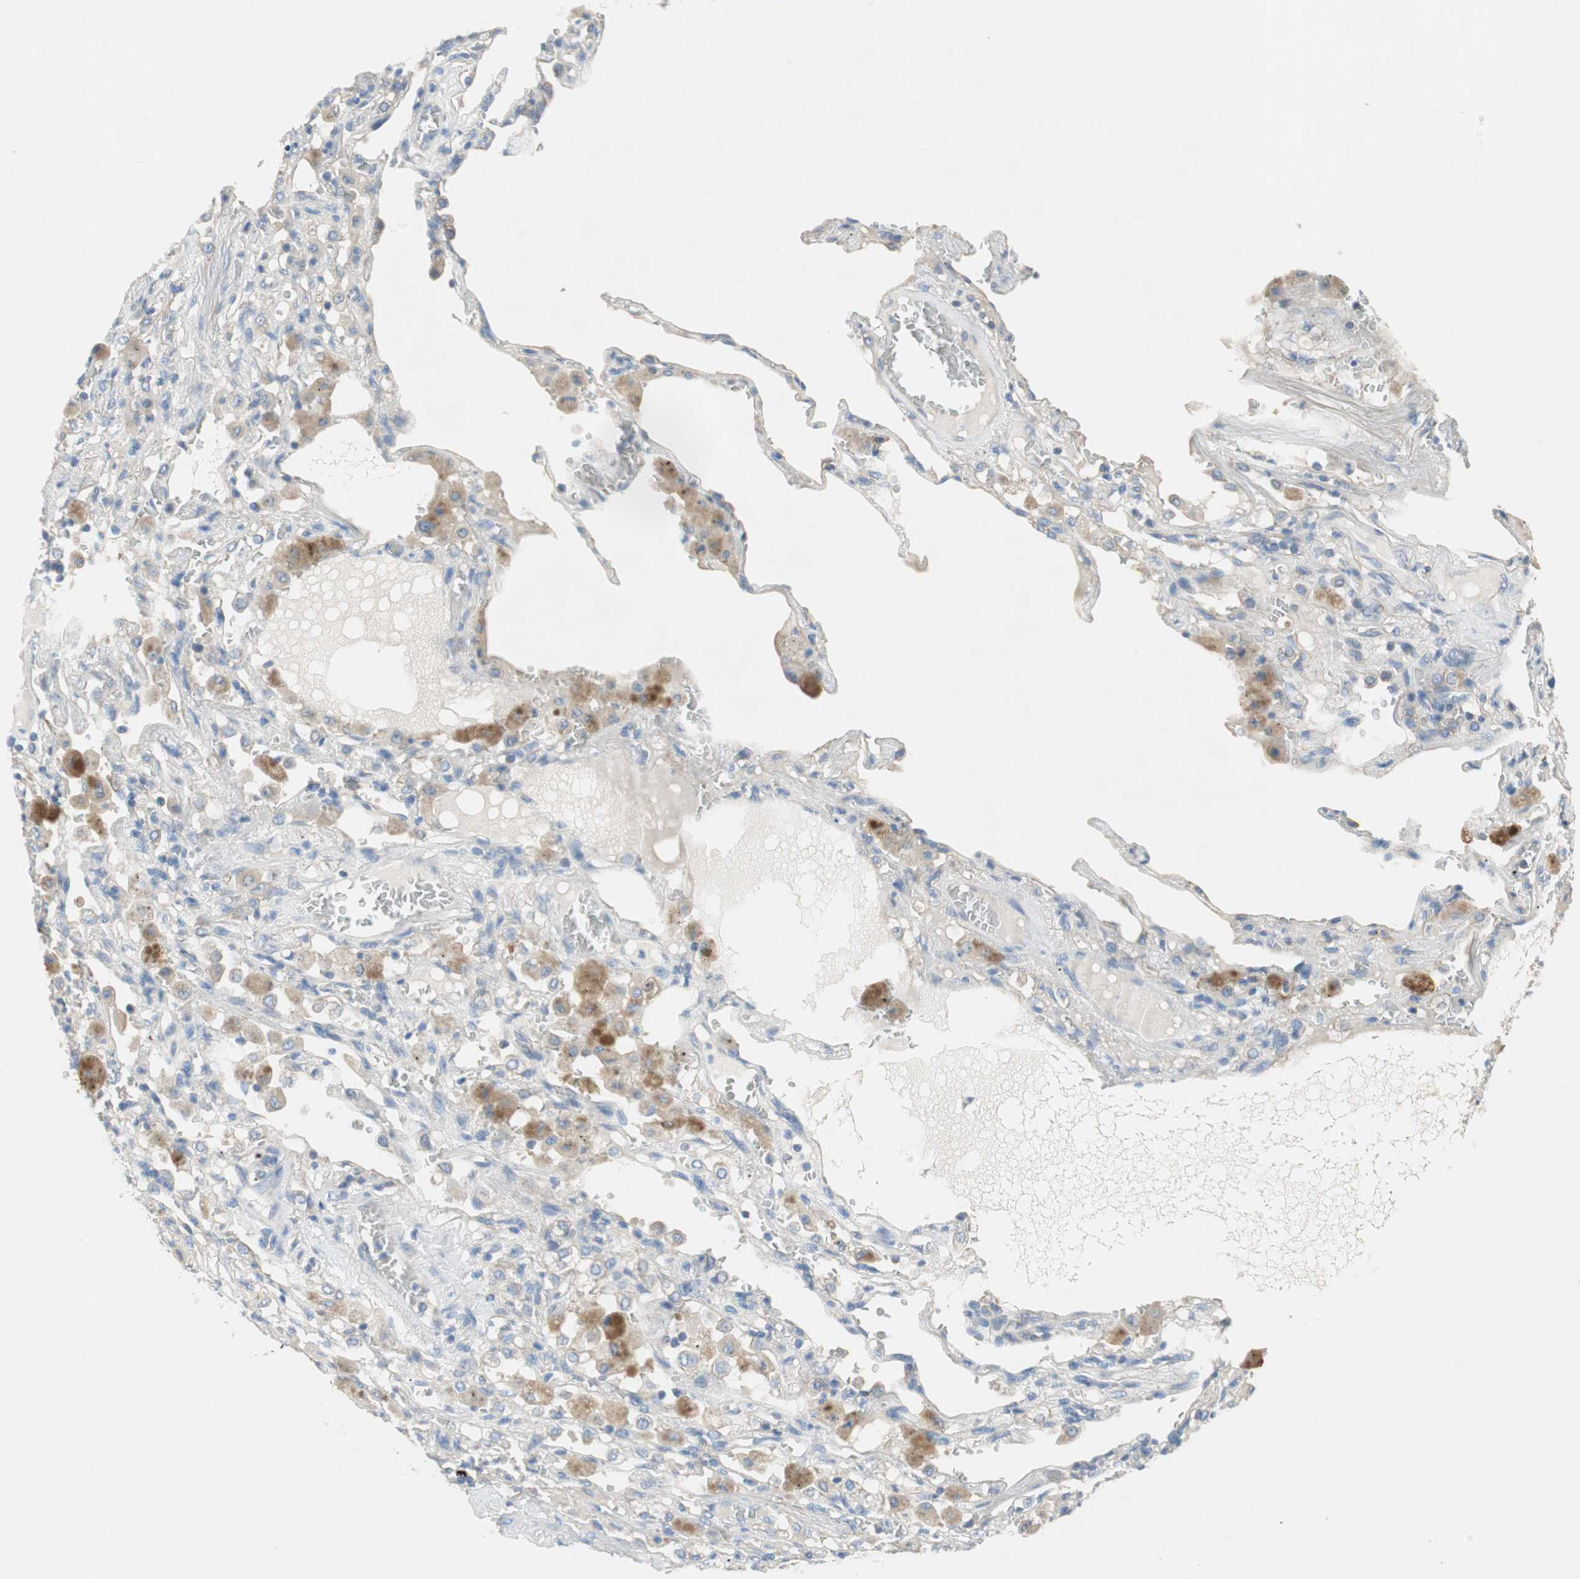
{"staining": {"intensity": "negative", "quantity": "none", "location": "none"}, "tissue": "lung cancer", "cell_type": "Tumor cells", "image_type": "cancer", "snomed": [{"axis": "morphology", "description": "Squamous cell carcinoma, NOS"}, {"axis": "topography", "description": "Lung"}], "caption": "Tumor cells show no significant staining in lung cancer. (DAB immunohistochemistry (IHC) with hematoxylin counter stain).", "gene": "GLUL", "patient": {"sex": "male", "age": 57}}